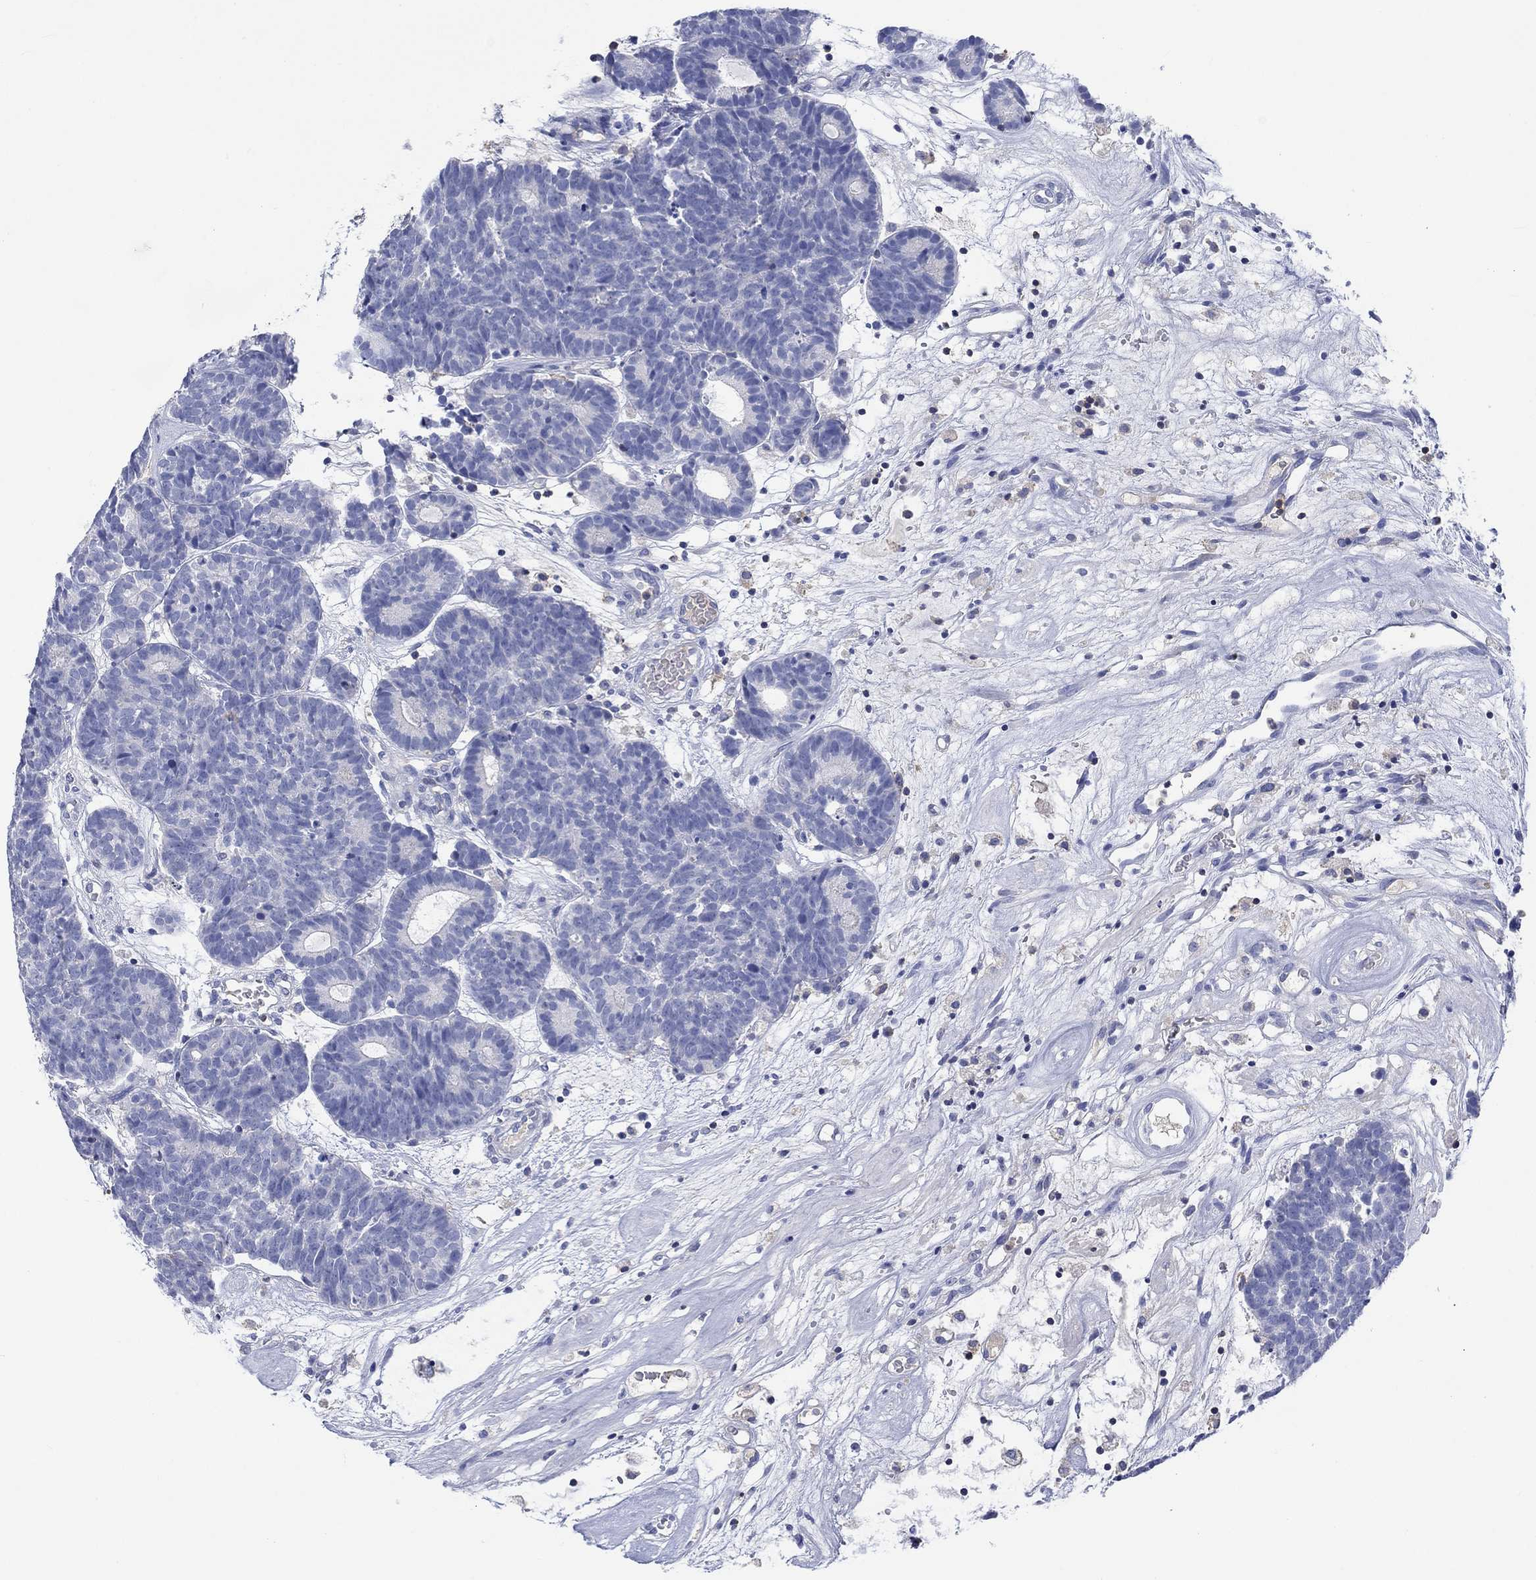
{"staining": {"intensity": "negative", "quantity": "none", "location": "none"}, "tissue": "head and neck cancer", "cell_type": "Tumor cells", "image_type": "cancer", "snomed": [{"axis": "morphology", "description": "Adenocarcinoma, NOS"}, {"axis": "topography", "description": "Head-Neck"}], "caption": "Immunohistochemistry photomicrograph of neoplastic tissue: human adenocarcinoma (head and neck) stained with DAB (3,3'-diaminobenzidine) shows no significant protein positivity in tumor cells.", "gene": "GCM1", "patient": {"sex": "female", "age": 81}}